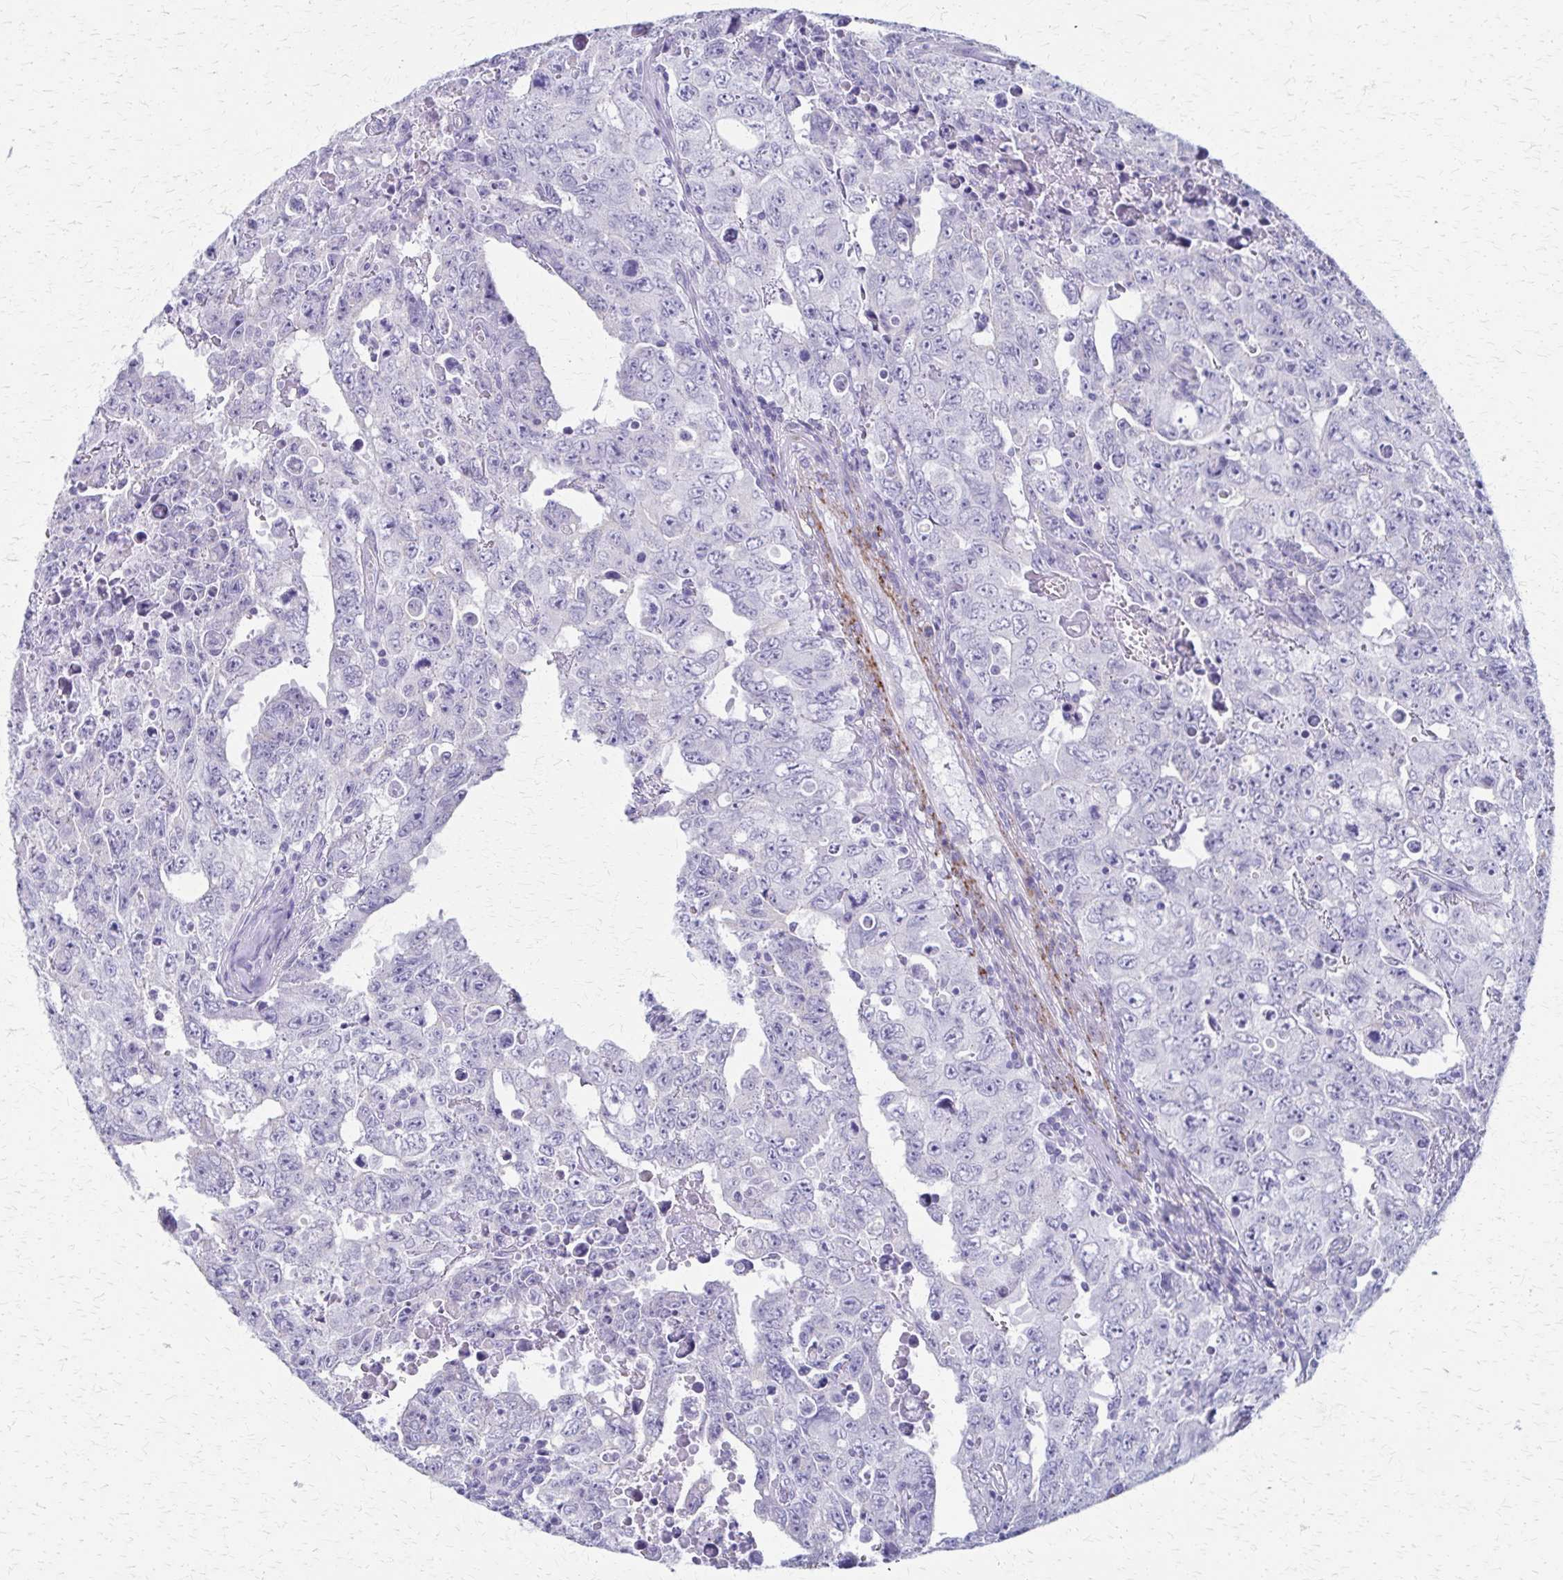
{"staining": {"intensity": "negative", "quantity": "none", "location": "none"}, "tissue": "testis cancer", "cell_type": "Tumor cells", "image_type": "cancer", "snomed": [{"axis": "morphology", "description": "Carcinoma, Embryonal, NOS"}, {"axis": "topography", "description": "Testis"}], "caption": "DAB (3,3'-diaminobenzidine) immunohistochemical staining of testis cancer exhibits no significant staining in tumor cells.", "gene": "ZSCAN5B", "patient": {"sex": "male", "age": 24}}